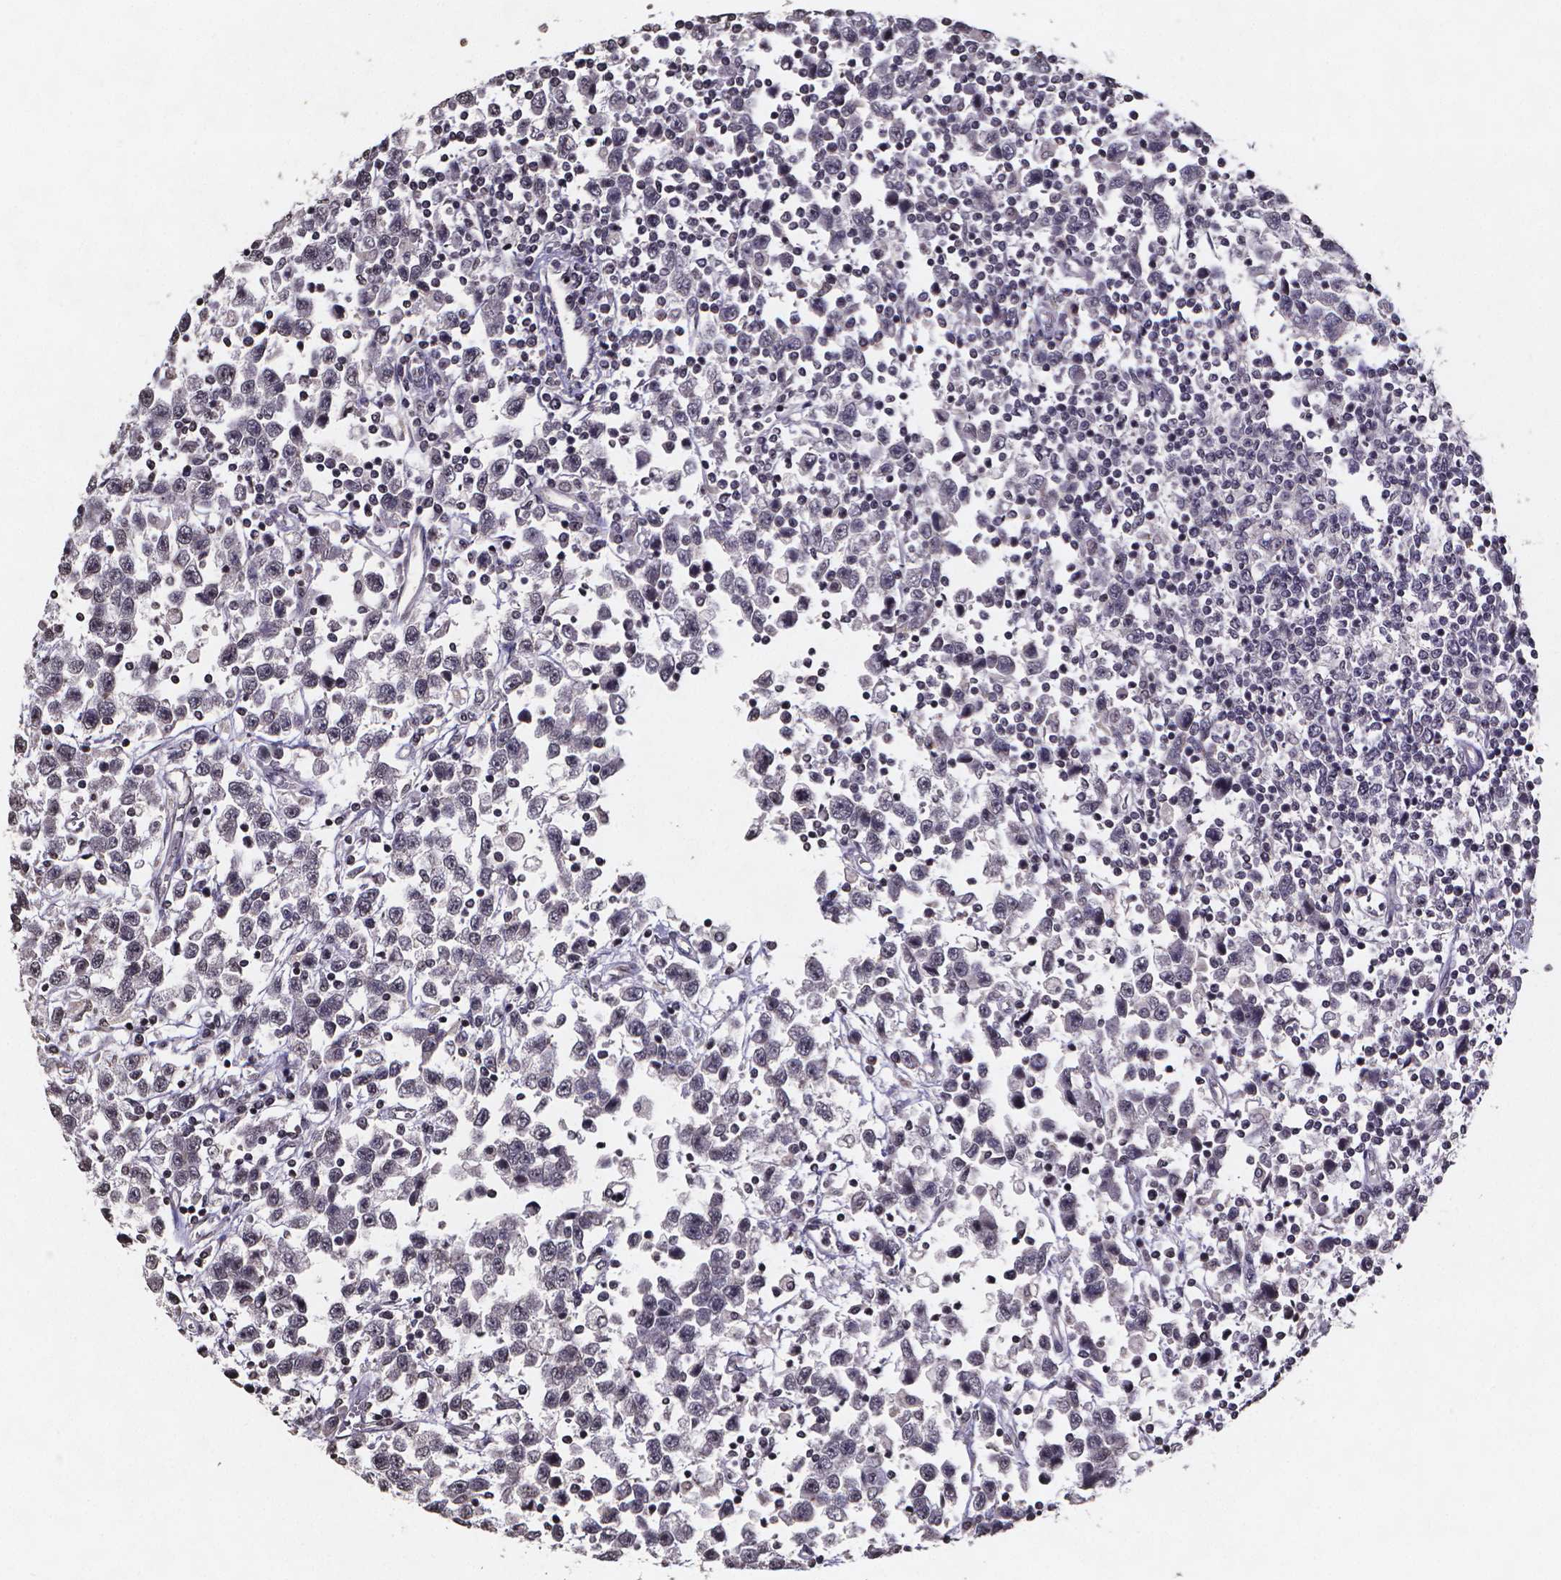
{"staining": {"intensity": "weak", "quantity": "<25%", "location": "nuclear"}, "tissue": "testis cancer", "cell_type": "Tumor cells", "image_type": "cancer", "snomed": [{"axis": "morphology", "description": "Seminoma, NOS"}, {"axis": "topography", "description": "Testis"}], "caption": "A micrograph of testis seminoma stained for a protein shows no brown staining in tumor cells.", "gene": "TP73", "patient": {"sex": "male", "age": 34}}